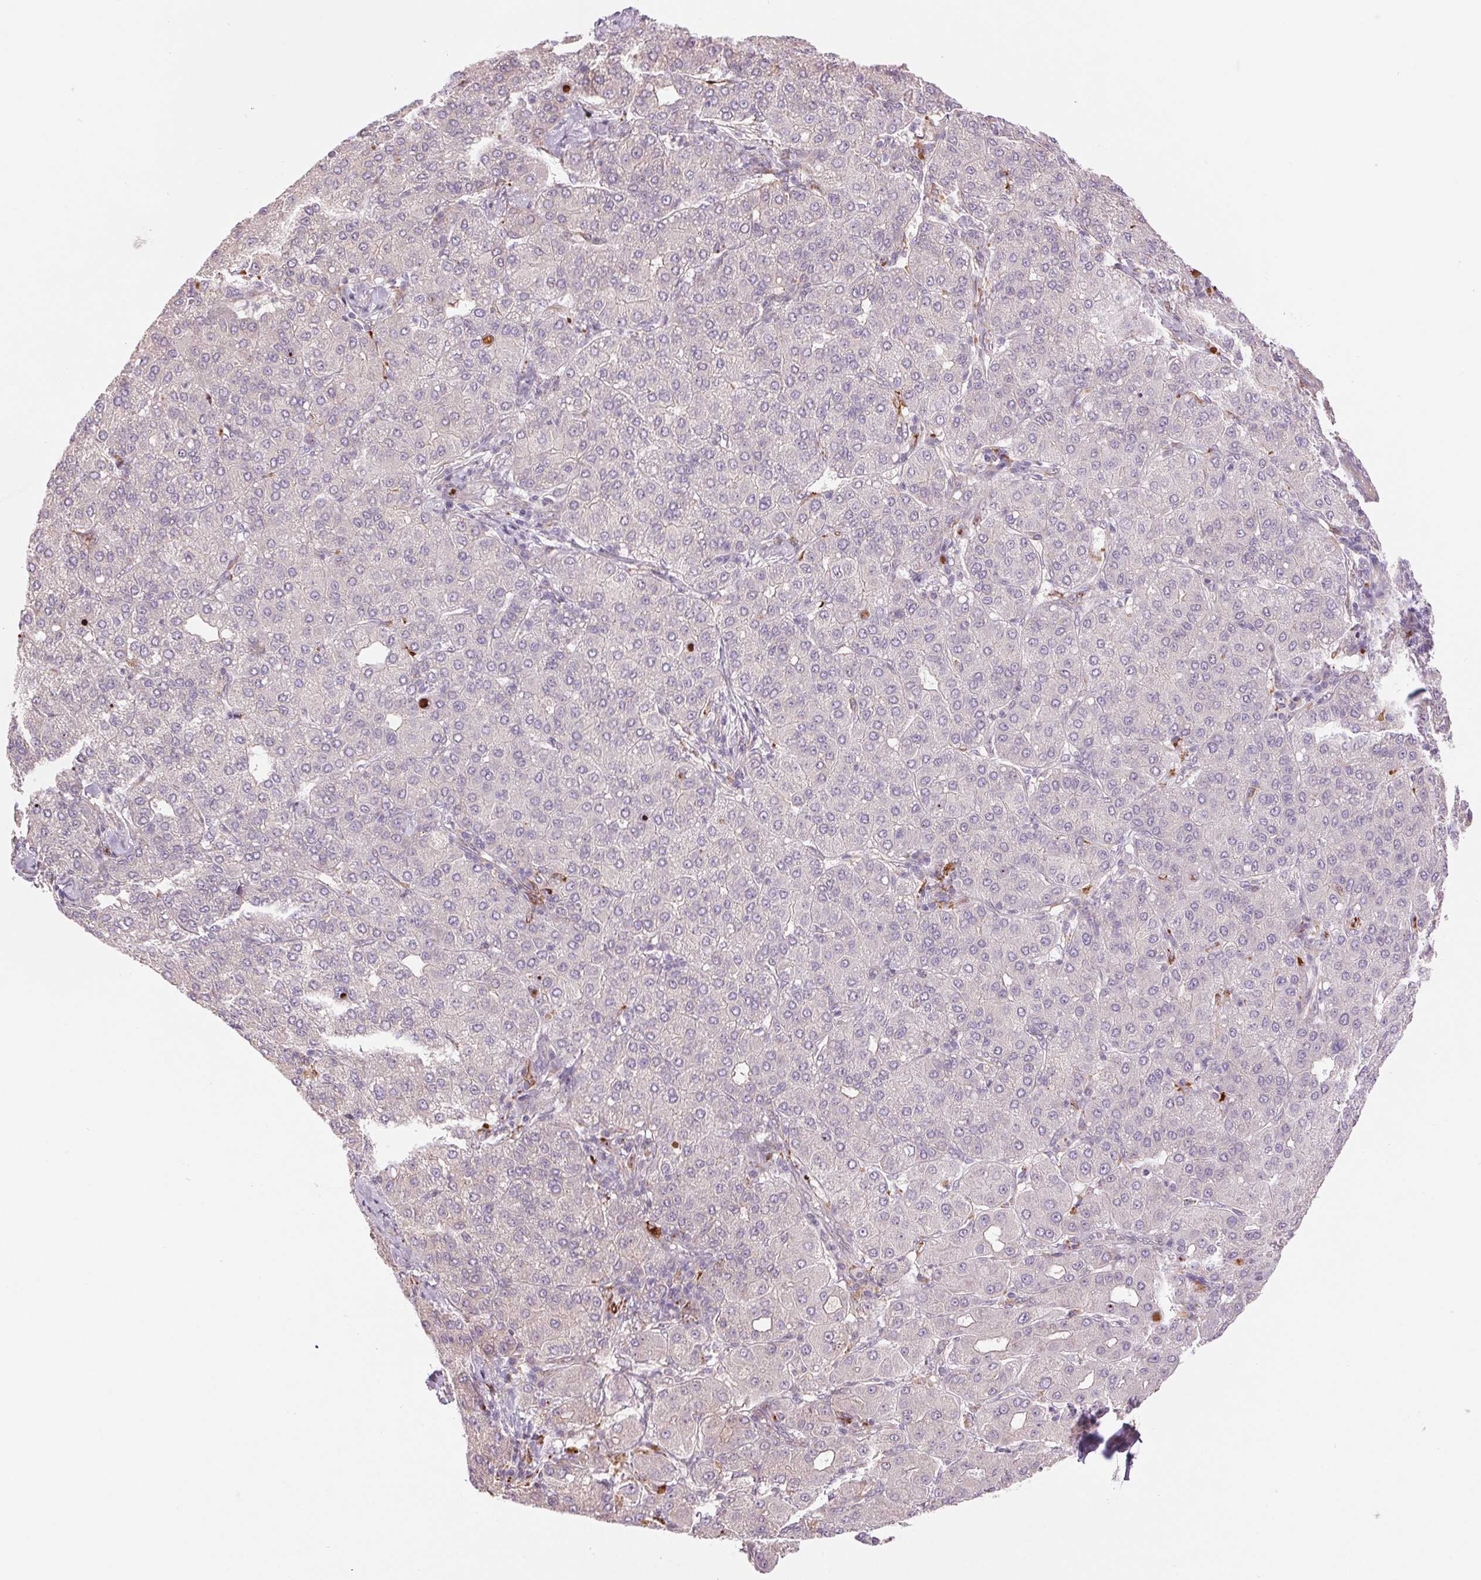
{"staining": {"intensity": "negative", "quantity": "none", "location": "none"}, "tissue": "liver cancer", "cell_type": "Tumor cells", "image_type": "cancer", "snomed": [{"axis": "morphology", "description": "Carcinoma, Hepatocellular, NOS"}, {"axis": "topography", "description": "Liver"}], "caption": "Protein analysis of liver cancer (hepatocellular carcinoma) displays no significant staining in tumor cells. (Immunohistochemistry, brightfield microscopy, high magnification).", "gene": "METTL17", "patient": {"sex": "male", "age": 65}}